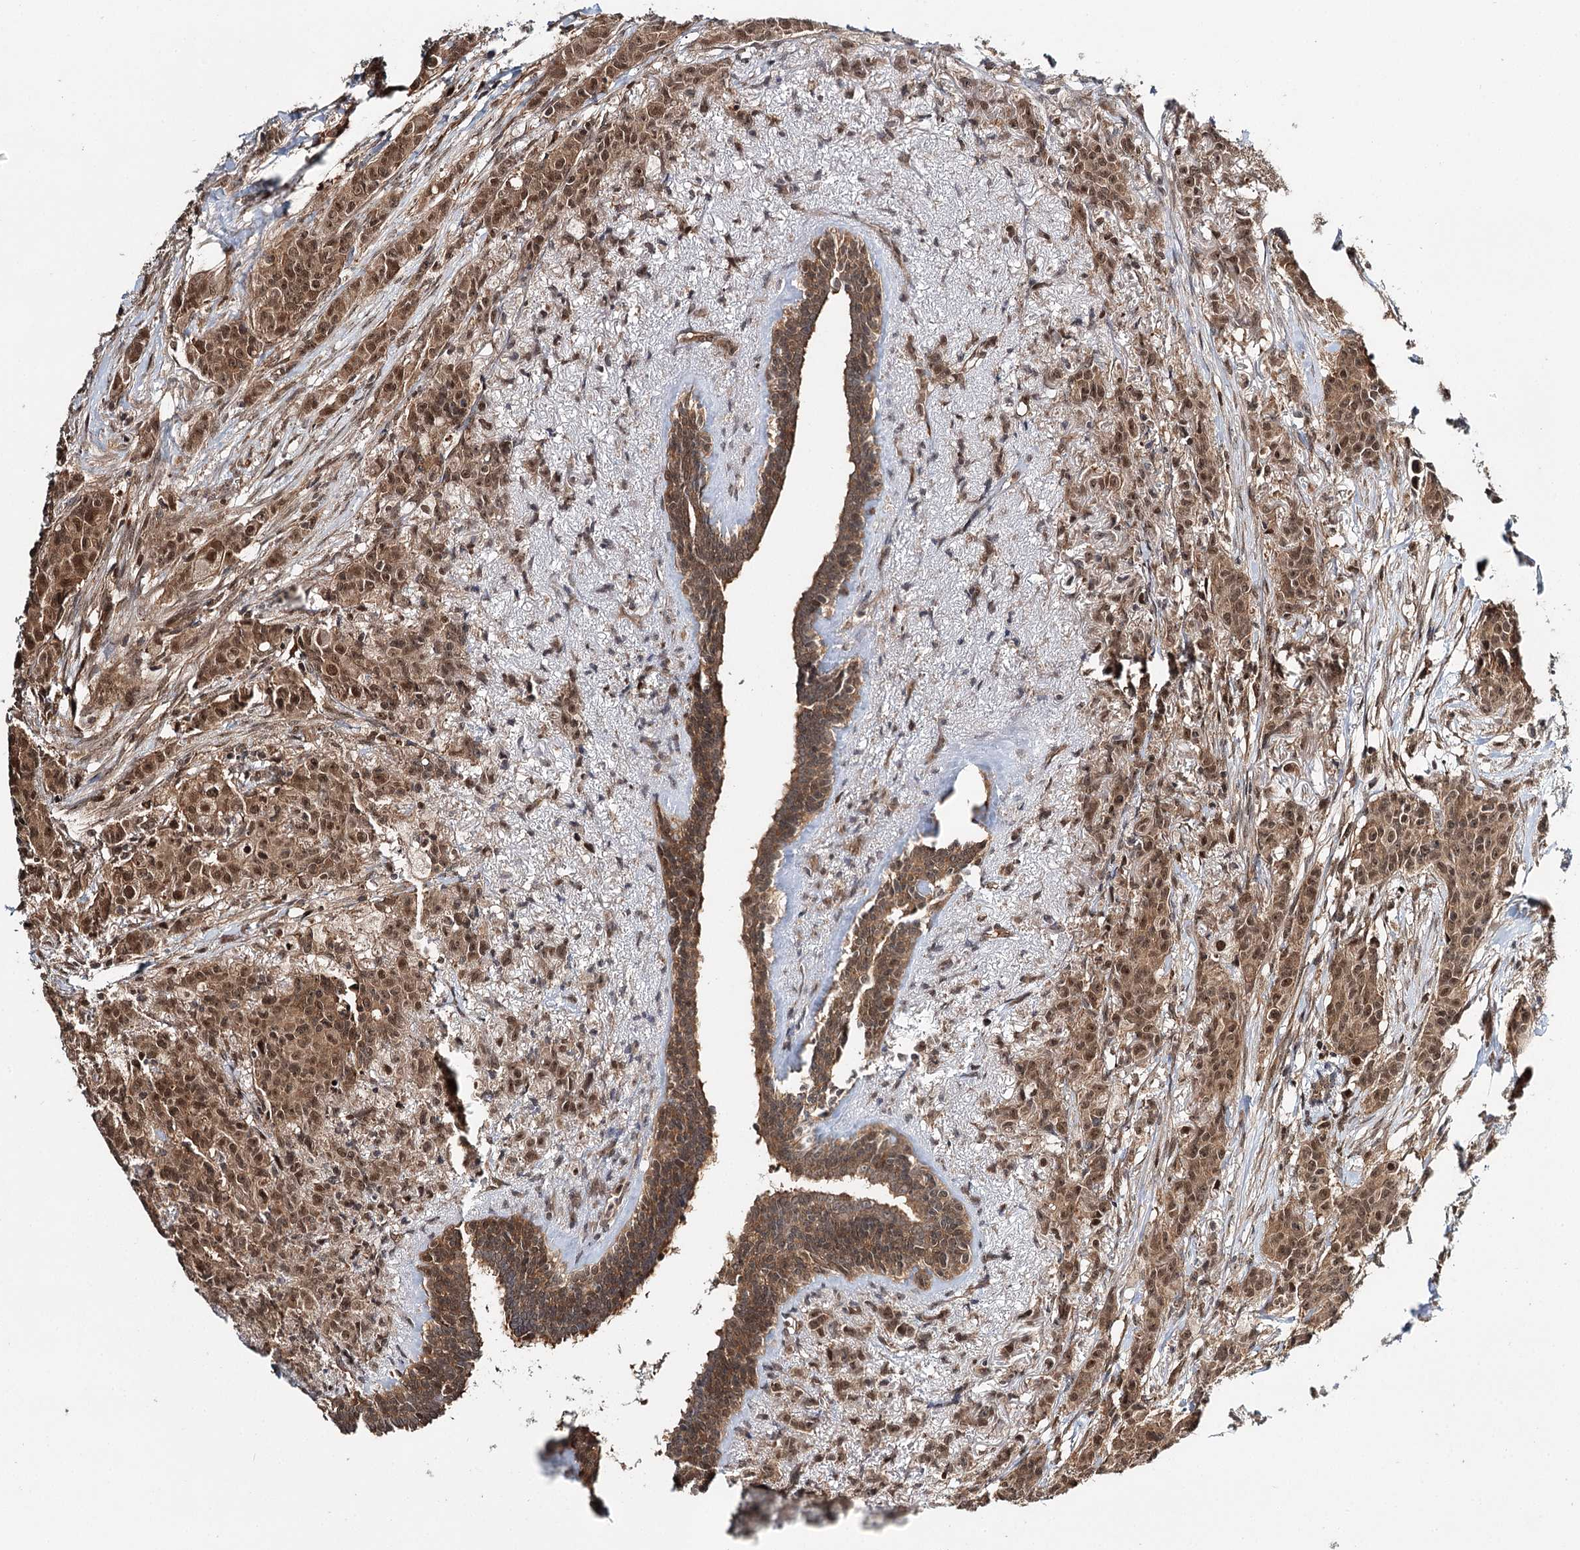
{"staining": {"intensity": "moderate", "quantity": ">75%", "location": "cytoplasmic/membranous,nuclear"}, "tissue": "breast cancer", "cell_type": "Tumor cells", "image_type": "cancer", "snomed": [{"axis": "morphology", "description": "Duct carcinoma"}, {"axis": "topography", "description": "Breast"}], "caption": "Breast cancer (invasive ductal carcinoma) was stained to show a protein in brown. There is medium levels of moderate cytoplasmic/membranous and nuclear staining in about >75% of tumor cells.", "gene": "N6AMT1", "patient": {"sex": "female", "age": 40}}